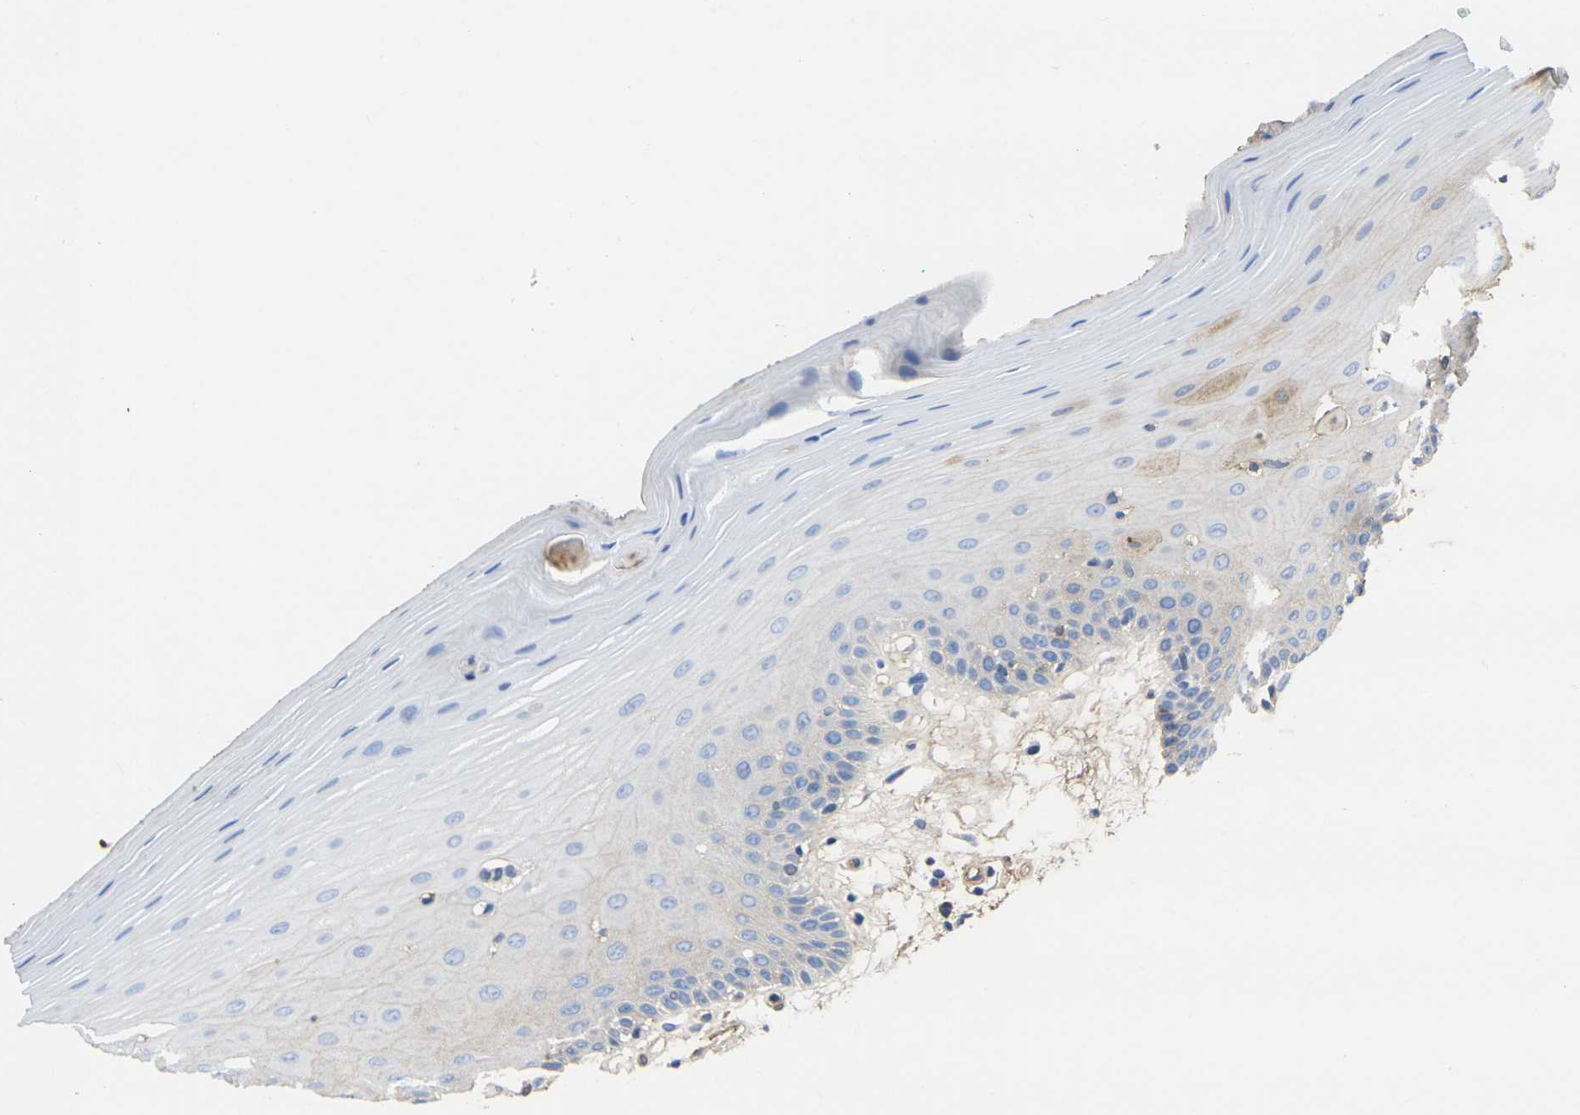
{"staining": {"intensity": "moderate", "quantity": "<25%", "location": "cytoplasmic/membranous"}, "tissue": "oral mucosa", "cell_type": "Squamous epithelial cells", "image_type": "normal", "snomed": [{"axis": "morphology", "description": "Normal tissue, NOS"}, {"axis": "topography", "description": "Skeletal muscle"}, {"axis": "topography", "description": "Oral tissue"}], "caption": "Immunohistochemistry (DAB (3,3'-diaminobenzidine)) staining of benign human oral mucosa shows moderate cytoplasmic/membranous protein staining in approximately <25% of squamous epithelial cells.", "gene": "GREM2", "patient": {"sex": "male", "age": 58}}